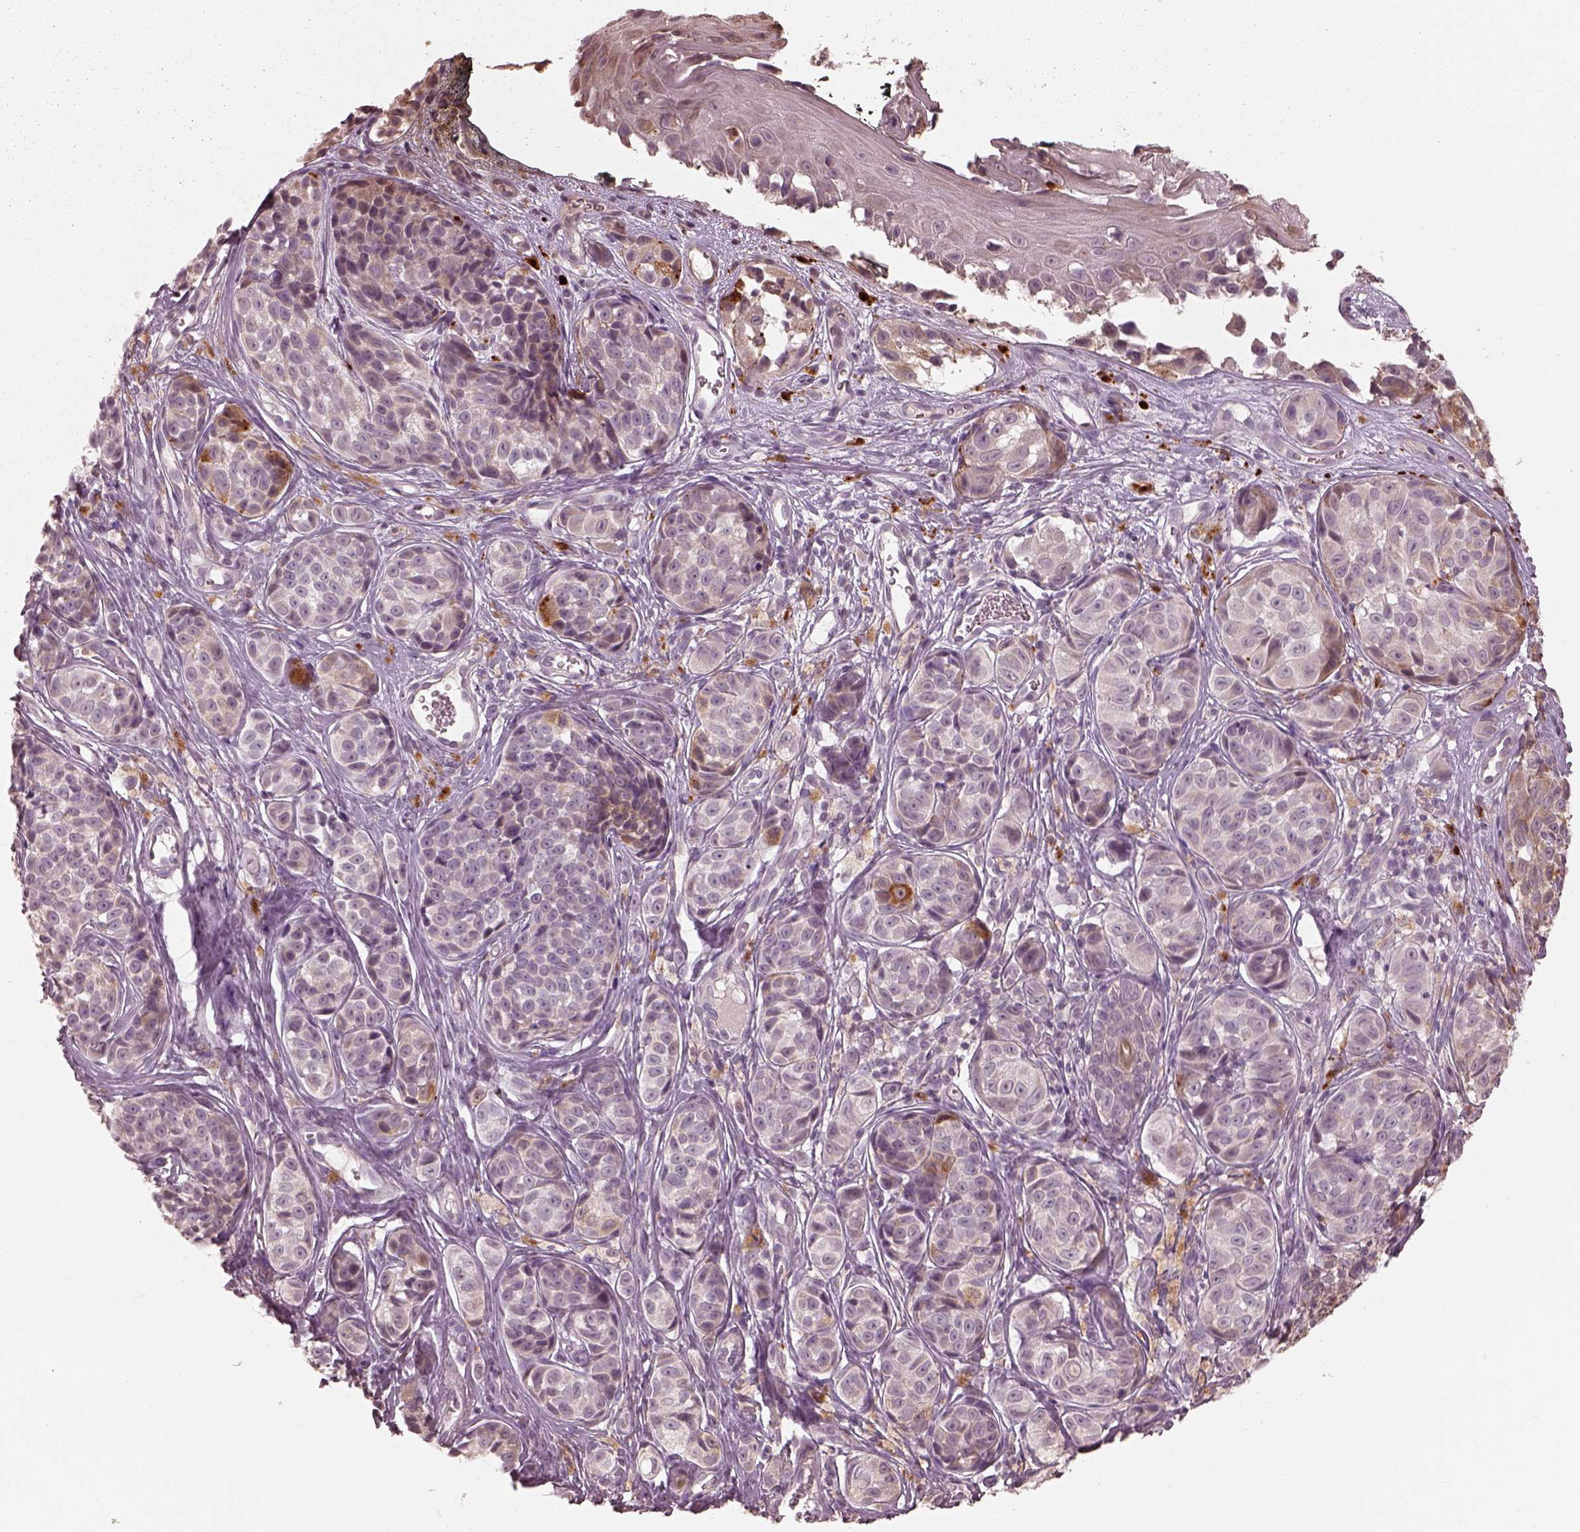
{"staining": {"intensity": "moderate", "quantity": "<25%", "location": "cytoplasmic/membranous"}, "tissue": "melanoma", "cell_type": "Tumor cells", "image_type": "cancer", "snomed": [{"axis": "morphology", "description": "Malignant melanoma, NOS"}, {"axis": "topography", "description": "Skin"}], "caption": "A high-resolution image shows immunohistochemistry staining of malignant melanoma, which exhibits moderate cytoplasmic/membranous expression in approximately <25% of tumor cells. (DAB (3,3'-diaminobenzidine) IHC with brightfield microscopy, high magnification).", "gene": "SLC25A46", "patient": {"sex": "male", "age": 48}}